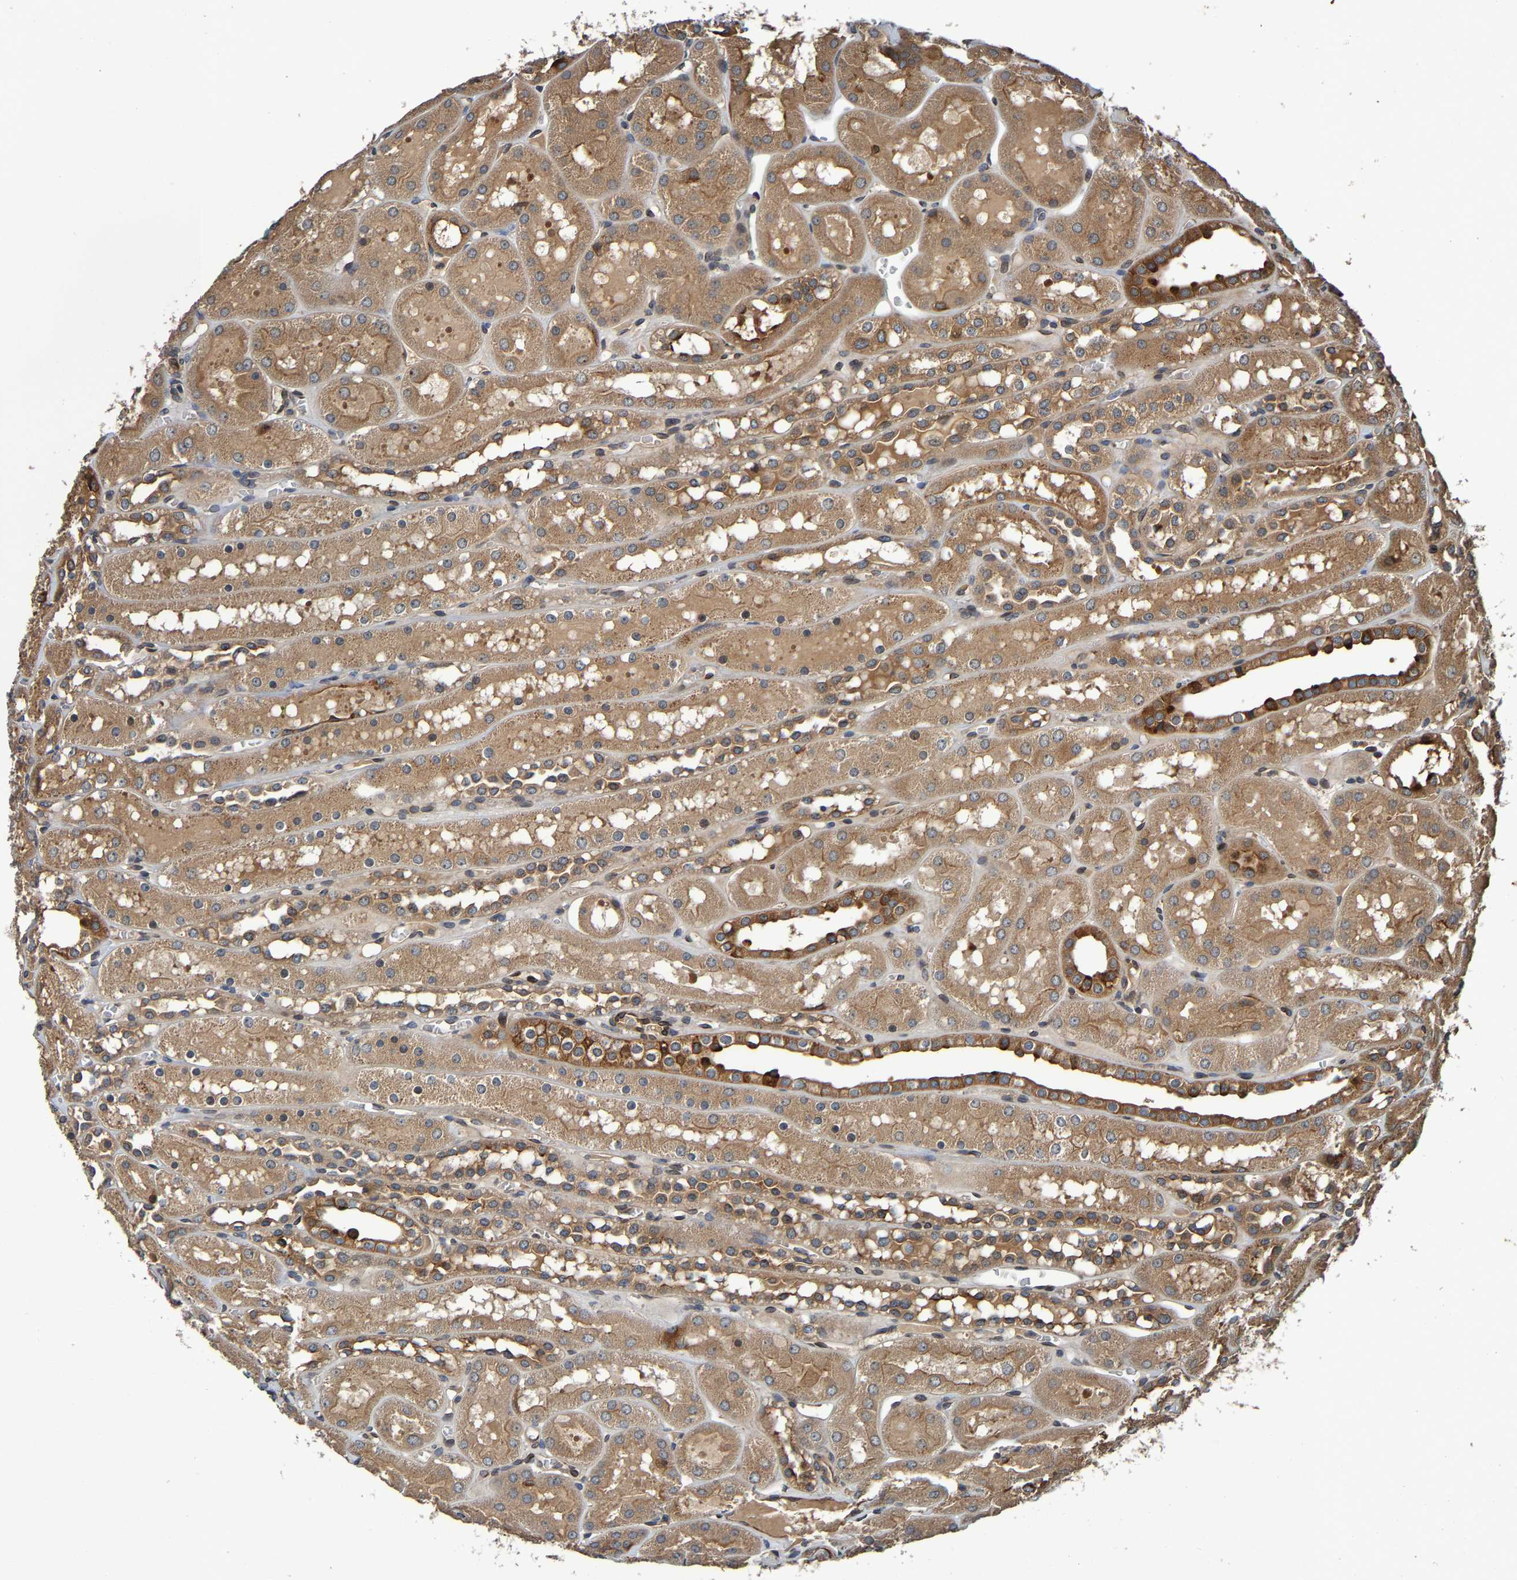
{"staining": {"intensity": "moderate", "quantity": "<25%", "location": "cytoplasmic/membranous"}, "tissue": "kidney", "cell_type": "Cells in glomeruli", "image_type": "normal", "snomed": [{"axis": "morphology", "description": "Normal tissue, NOS"}, {"axis": "topography", "description": "Kidney"}, {"axis": "topography", "description": "Urinary bladder"}], "caption": "Normal kidney demonstrates moderate cytoplasmic/membranous staining in approximately <25% of cells in glomeruli, visualized by immunohistochemistry. Nuclei are stained in blue.", "gene": "MACC1", "patient": {"sex": "male", "age": 16}}